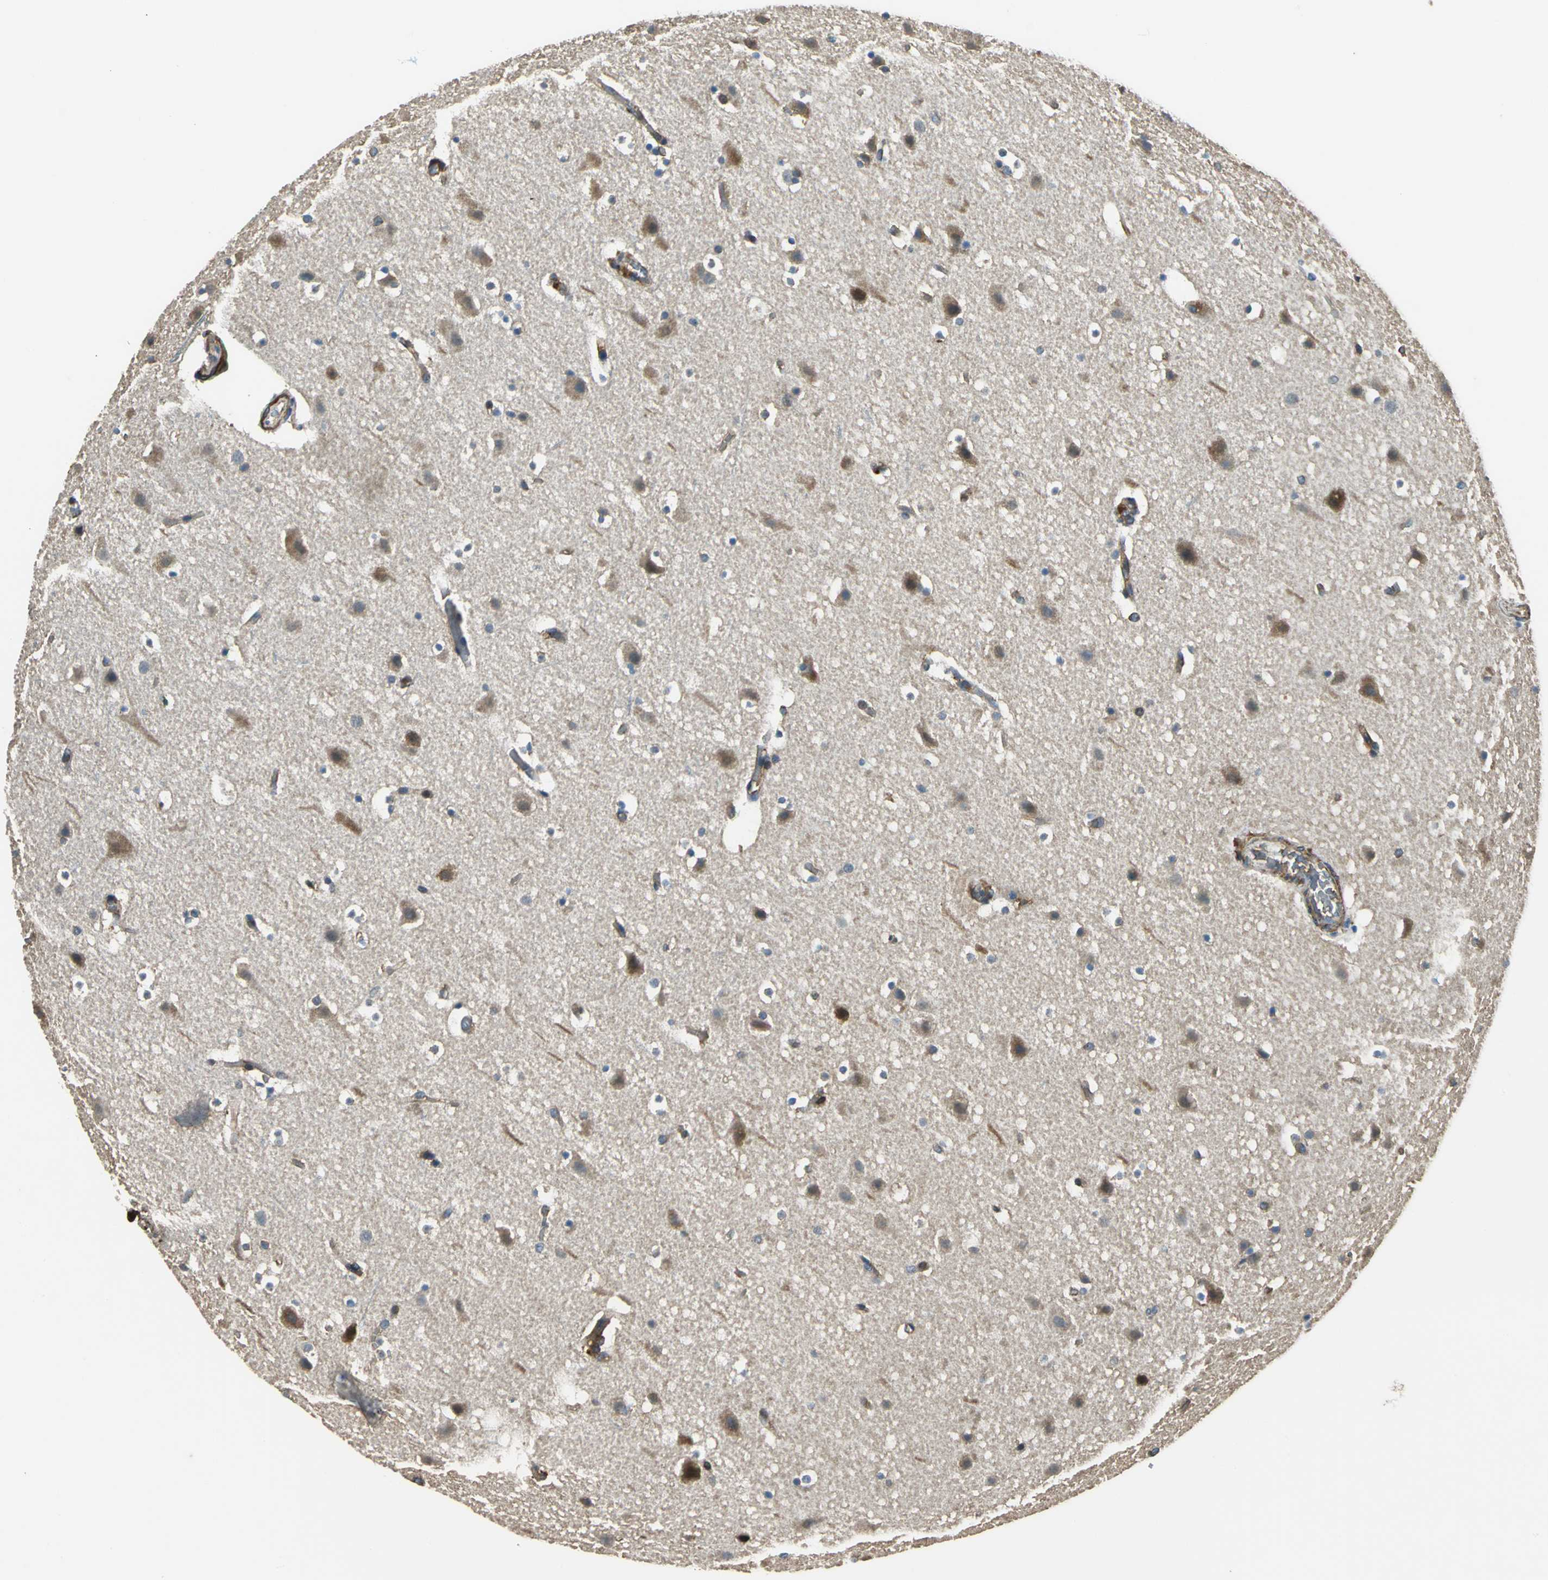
{"staining": {"intensity": "strong", "quantity": ">75%", "location": "cytoplasmic/membranous"}, "tissue": "cerebral cortex", "cell_type": "Endothelial cells", "image_type": "normal", "snomed": [{"axis": "morphology", "description": "Normal tissue, NOS"}, {"axis": "topography", "description": "Cerebral cortex"}], "caption": "Cerebral cortex was stained to show a protein in brown. There is high levels of strong cytoplasmic/membranous staining in approximately >75% of endothelial cells. Ihc stains the protein of interest in brown and the nuclei are stained blue.", "gene": "PARVA", "patient": {"sex": "male", "age": 45}}